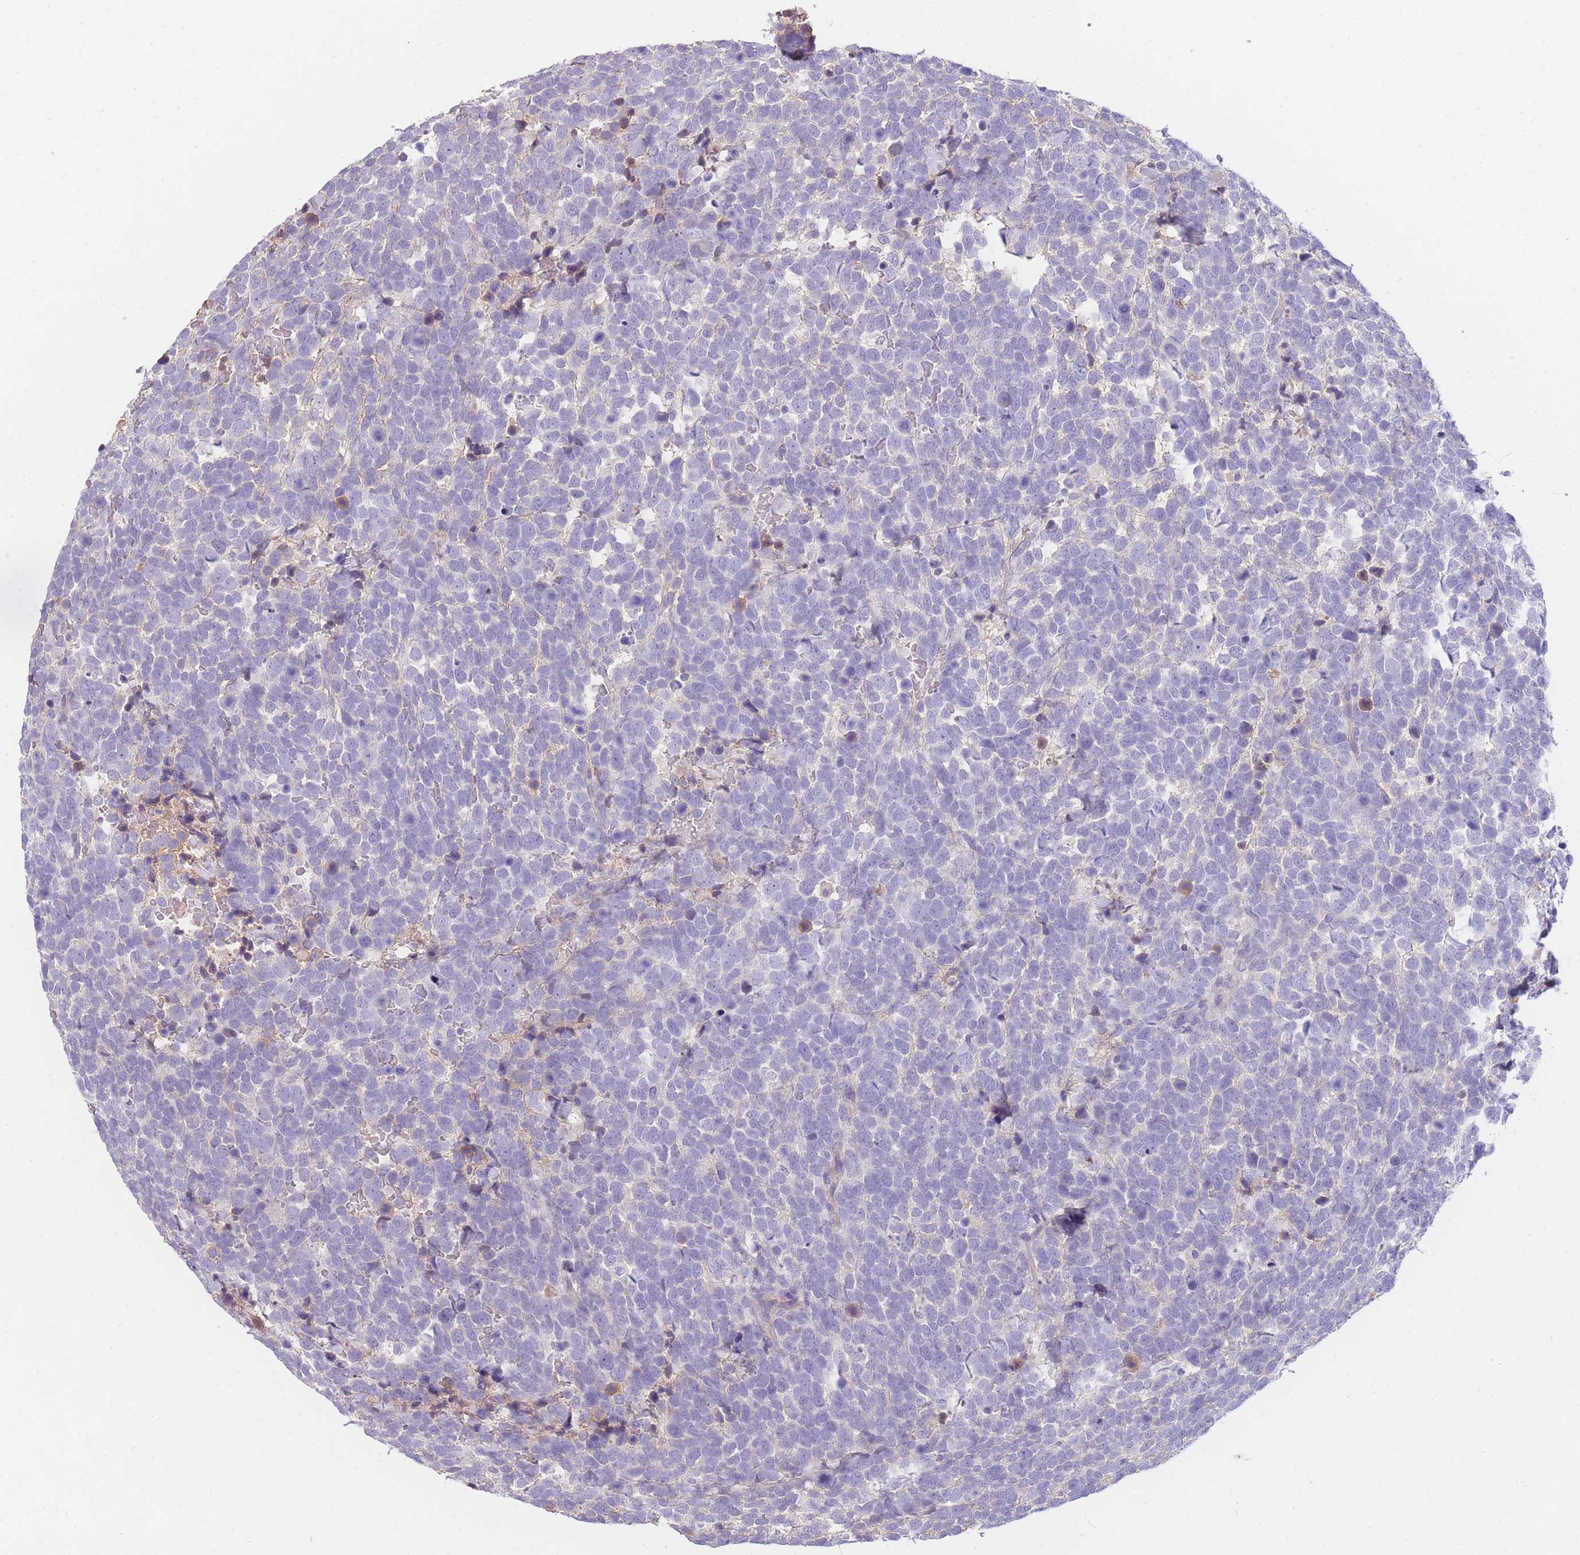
{"staining": {"intensity": "negative", "quantity": "none", "location": "none"}, "tissue": "urothelial cancer", "cell_type": "Tumor cells", "image_type": "cancer", "snomed": [{"axis": "morphology", "description": "Urothelial carcinoma, High grade"}, {"axis": "topography", "description": "Urinary bladder"}], "caption": "DAB (3,3'-diaminobenzidine) immunohistochemical staining of urothelial cancer shows no significant positivity in tumor cells.", "gene": "TPSD1", "patient": {"sex": "female", "age": 82}}